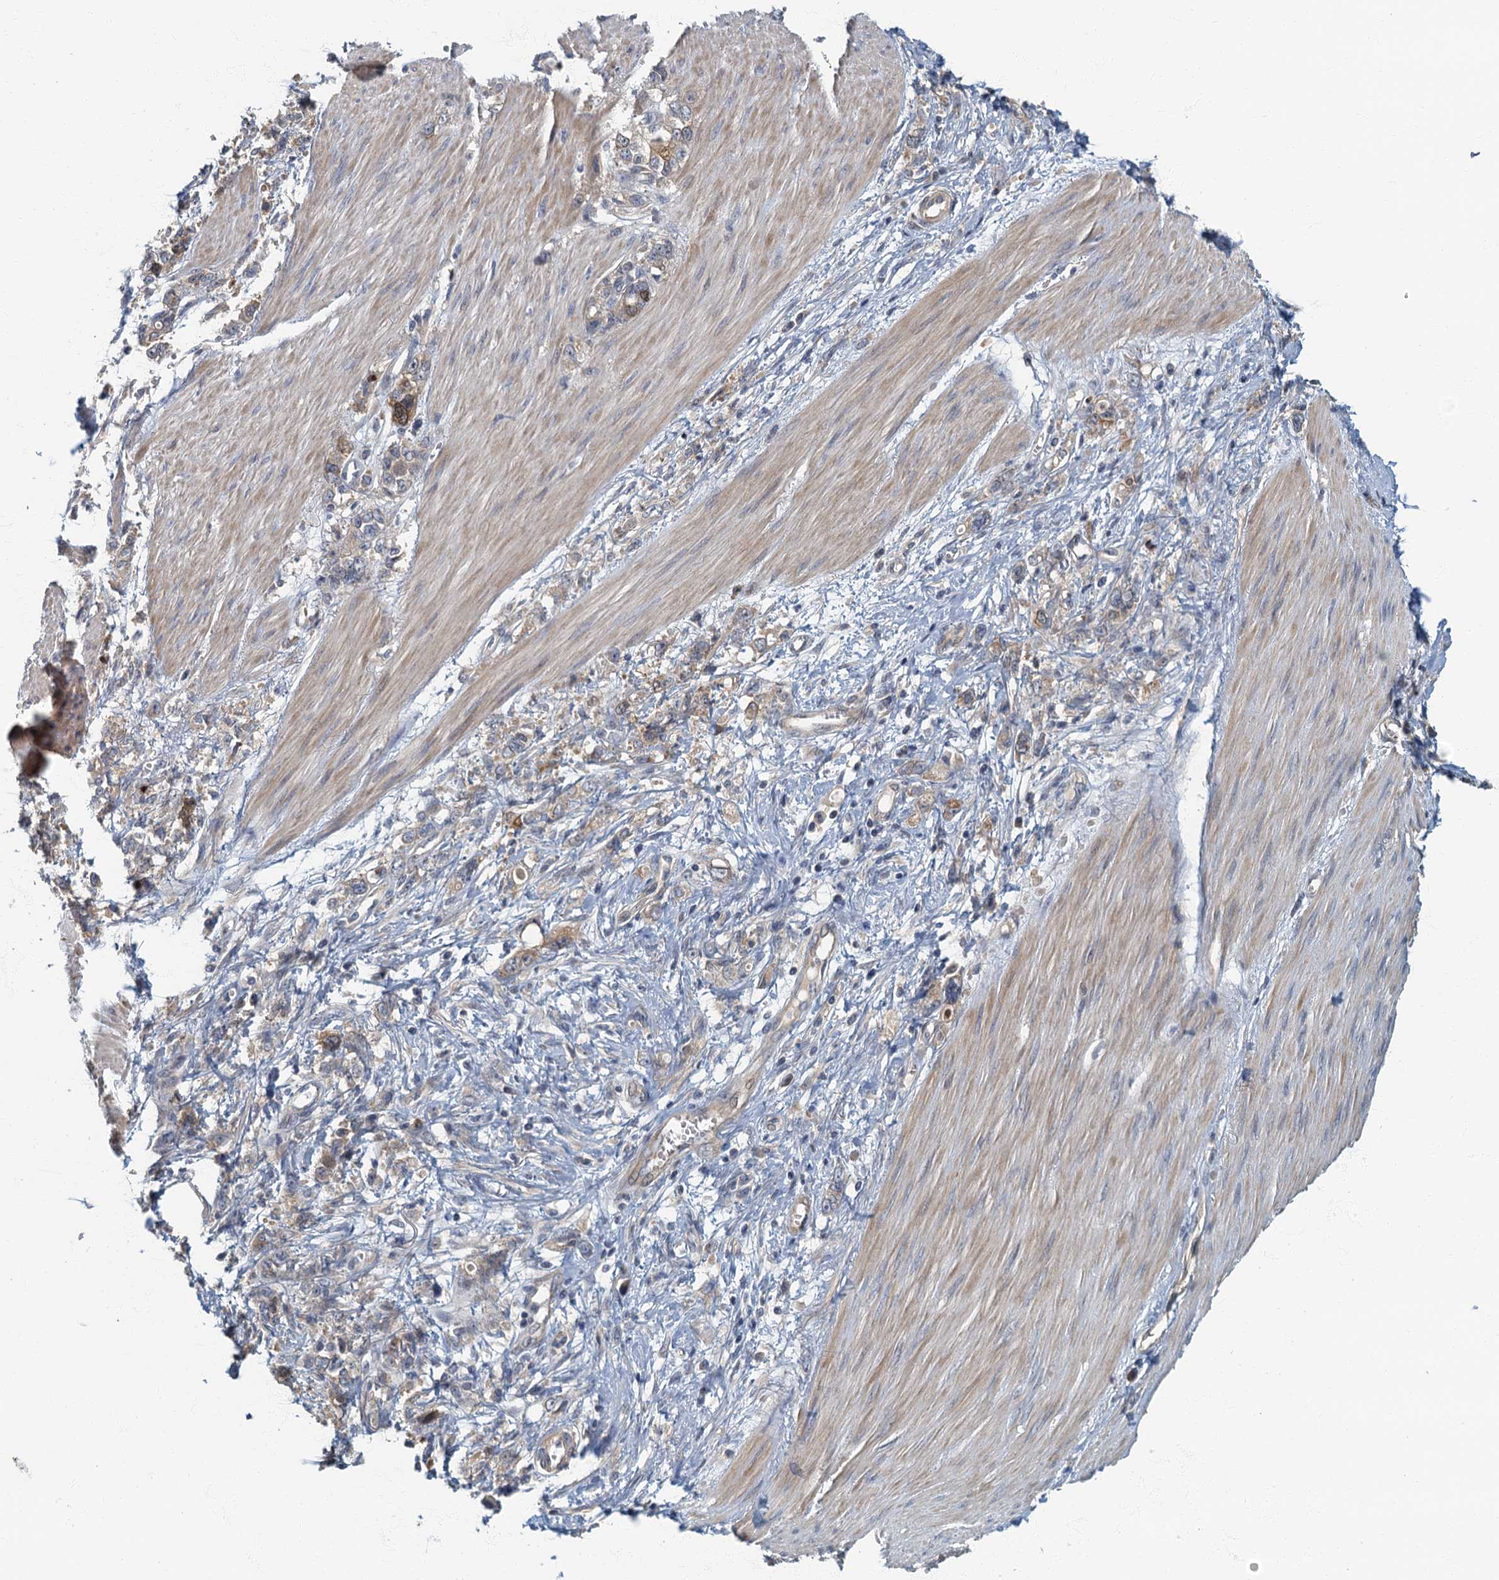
{"staining": {"intensity": "weak", "quantity": "<25%", "location": "cytoplasmic/membranous"}, "tissue": "stomach cancer", "cell_type": "Tumor cells", "image_type": "cancer", "snomed": [{"axis": "morphology", "description": "Adenocarcinoma, NOS"}, {"axis": "topography", "description": "Stomach"}], "caption": "The micrograph reveals no significant expression in tumor cells of stomach cancer (adenocarcinoma).", "gene": "CKAP2L", "patient": {"sex": "female", "age": 76}}